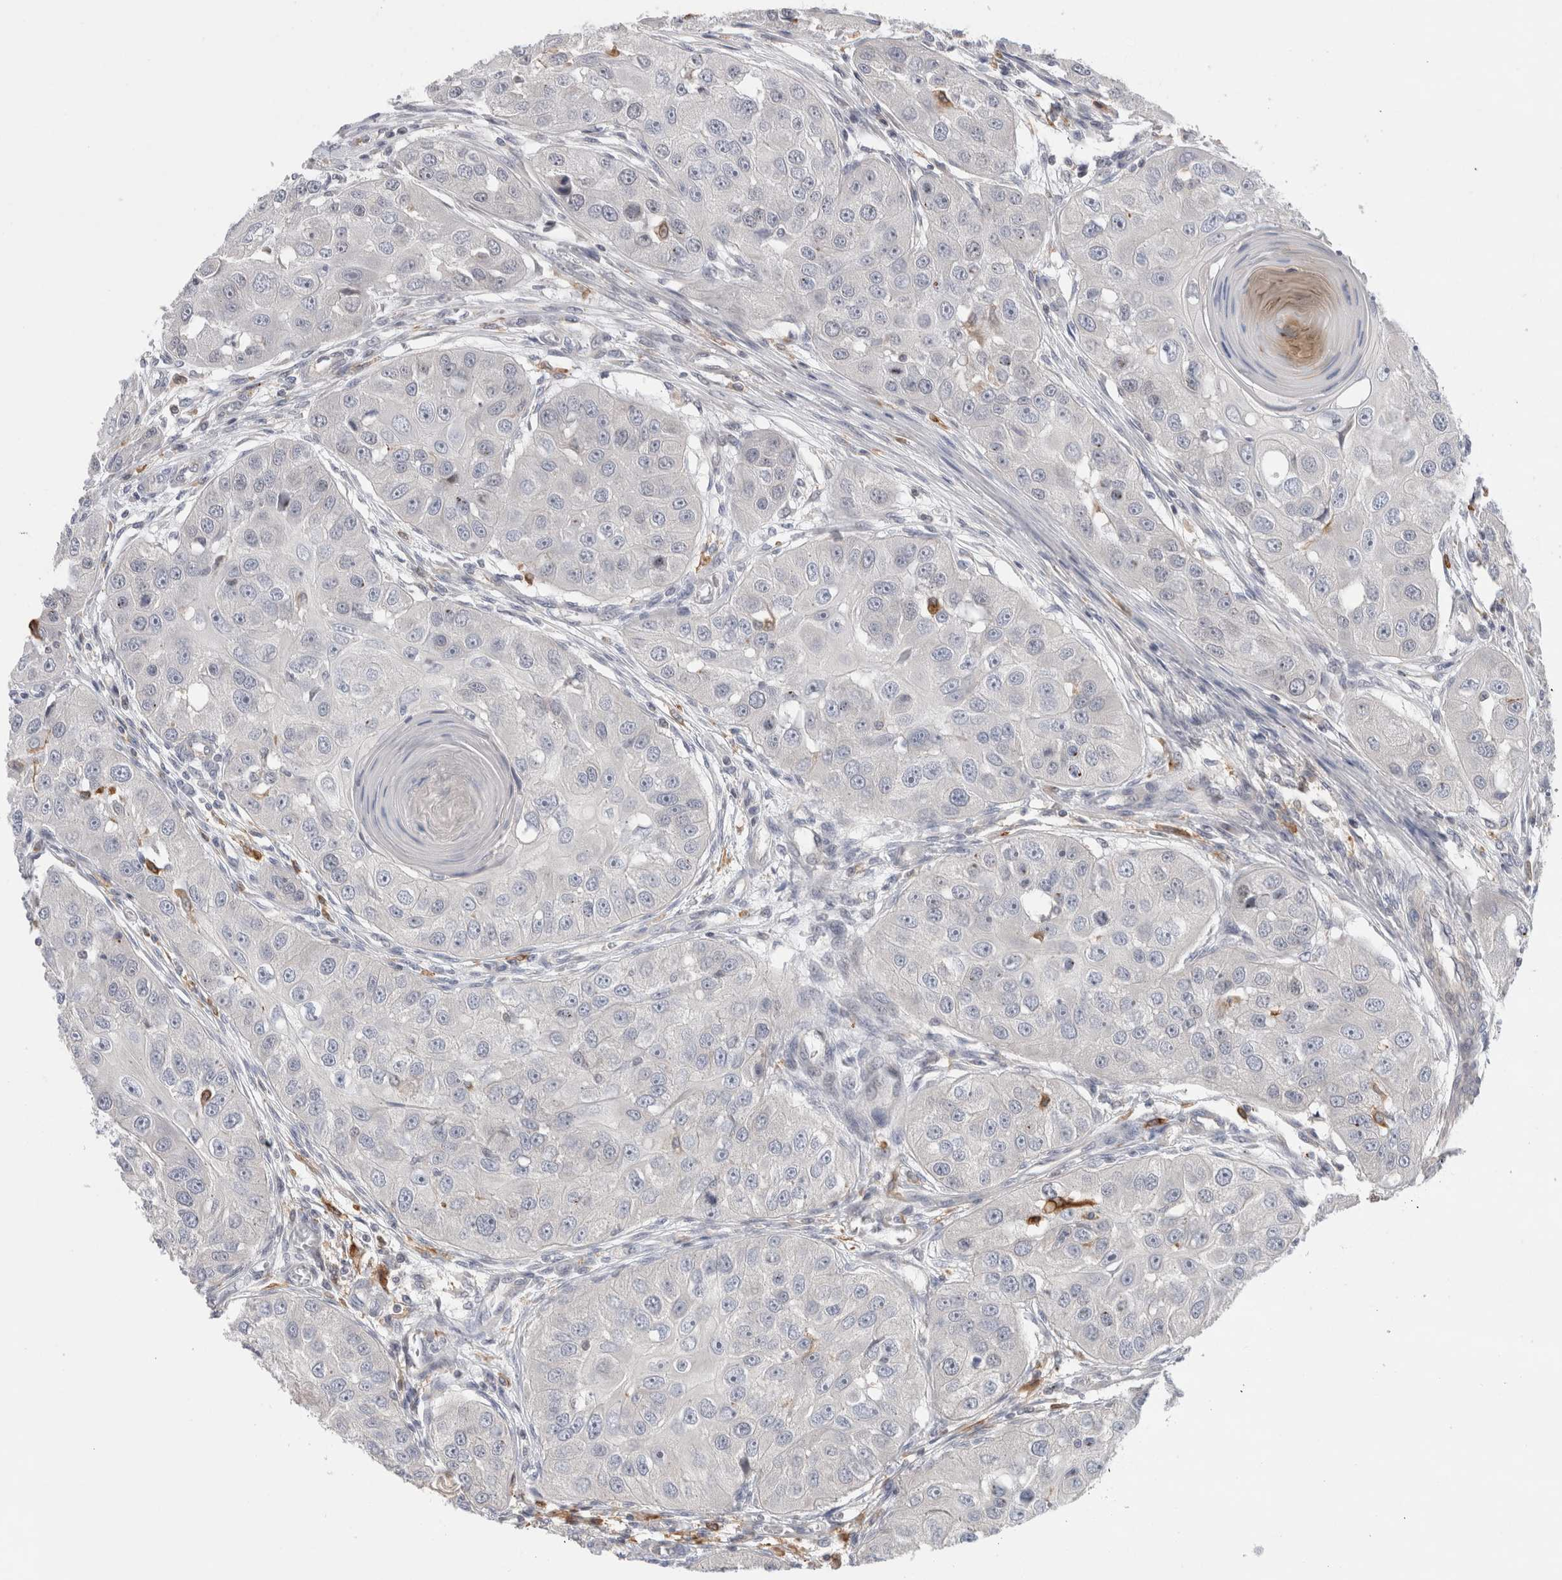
{"staining": {"intensity": "negative", "quantity": "none", "location": "none"}, "tissue": "head and neck cancer", "cell_type": "Tumor cells", "image_type": "cancer", "snomed": [{"axis": "morphology", "description": "Normal tissue, NOS"}, {"axis": "morphology", "description": "Squamous cell carcinoma, NOS"}, {"axis": "topography", "description": "Skeletal muscle"}, {"axis": "topography", "description": "Head-Neck"}], "caption": "IHC of head and neck squamous cell carcinoma displays no expression in tumor cells.", "gene": "SYTL5", "patient": {"sex": "male", "age": 51}}